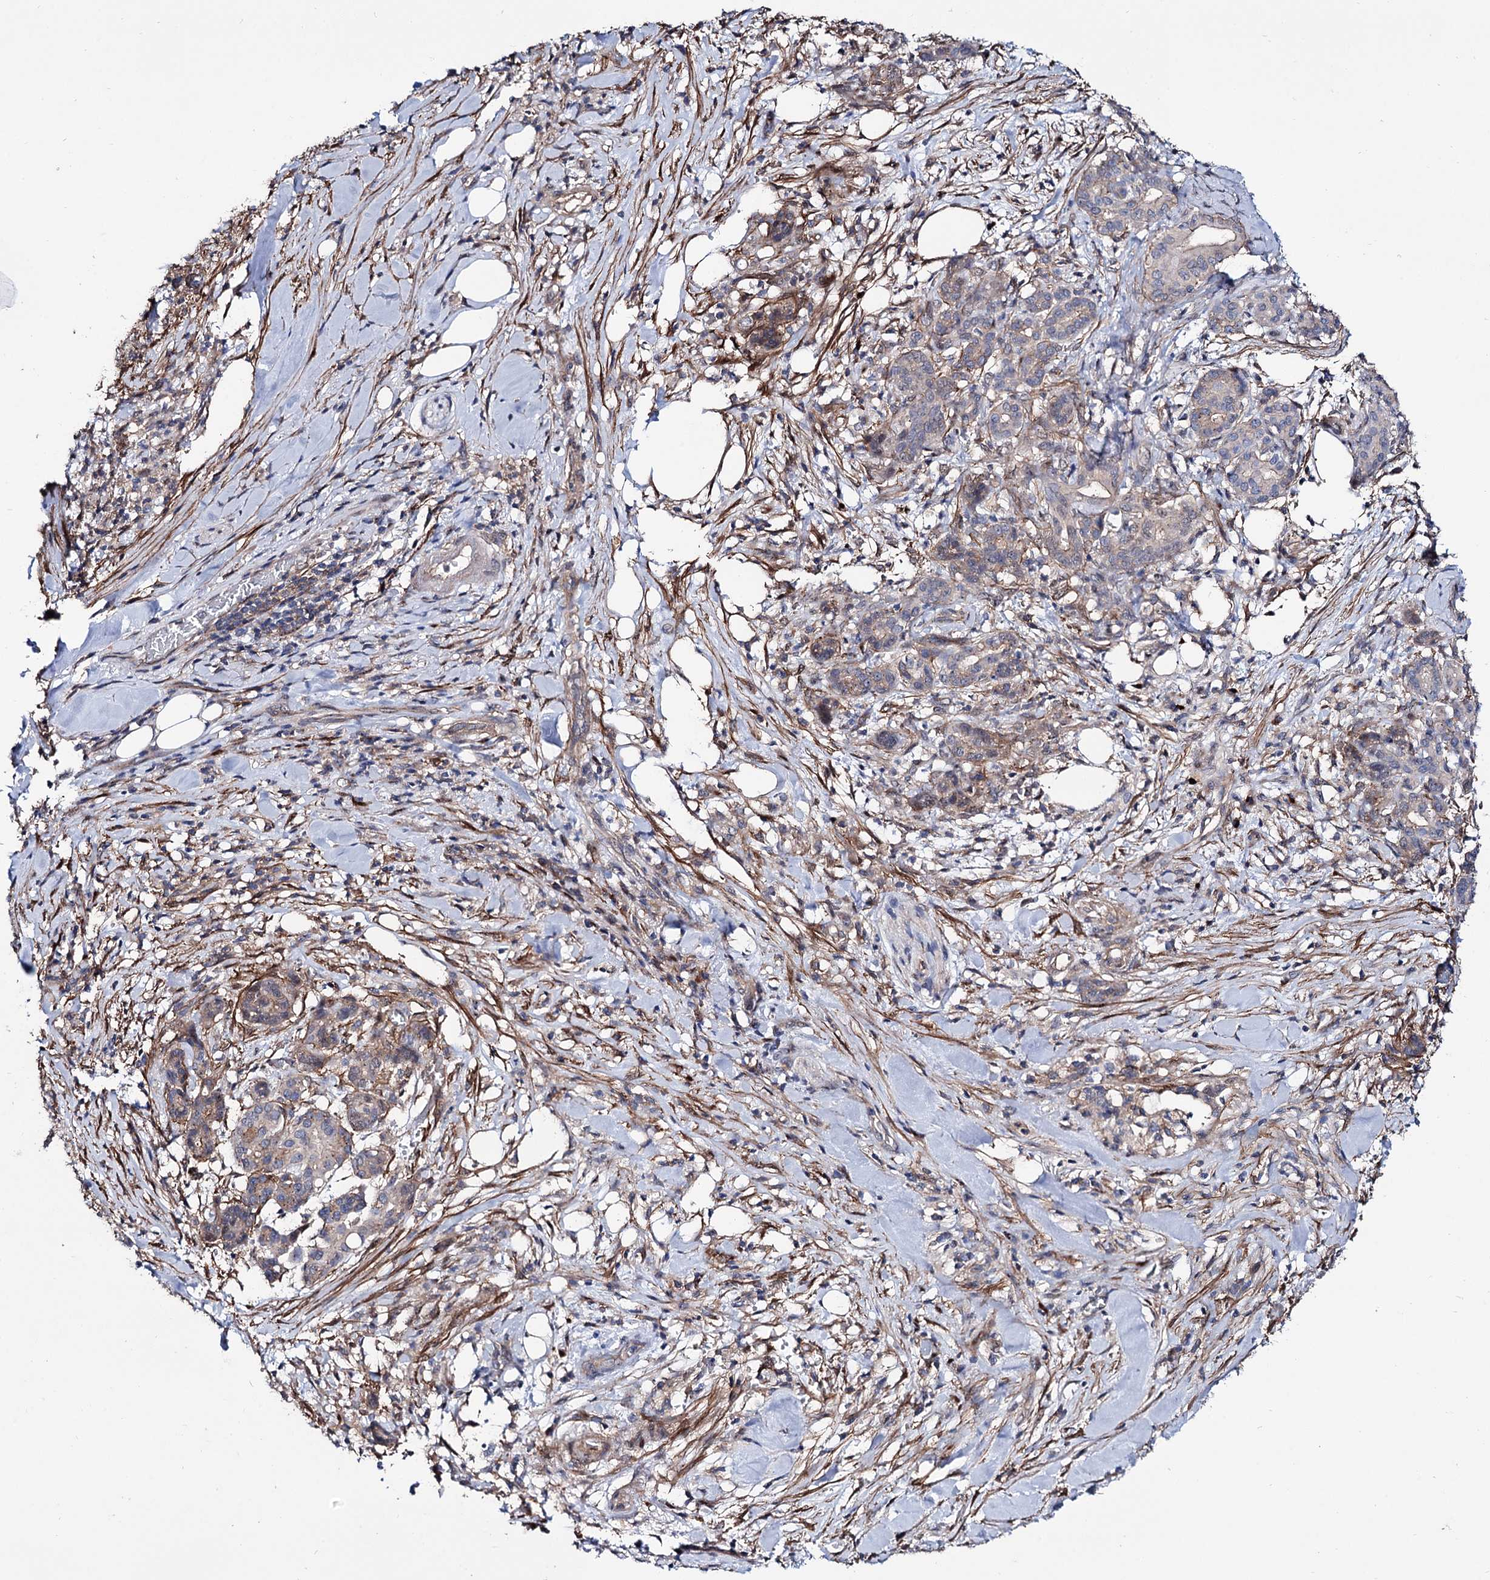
{"staining": {"intensity": "weak", "quantity": "<25%", "location": "cytoplasmic/membranous"}, "tissue": "pancreatic cancer", "cell_type": "Tumor cells", "image_type": "cancer", "snomed": [{"axis": "morphology", "description": "Adenocarcinoma, NOS"}, {"axis": "topography", "description": "Pancreas"}], "caption": "This is an IHC photomicrograph of human pancreatic adenocarcinoma. There is no staining in tumor cells.", "gene": "SEC24A", "patient": {"sex": "female", "age": 66}}